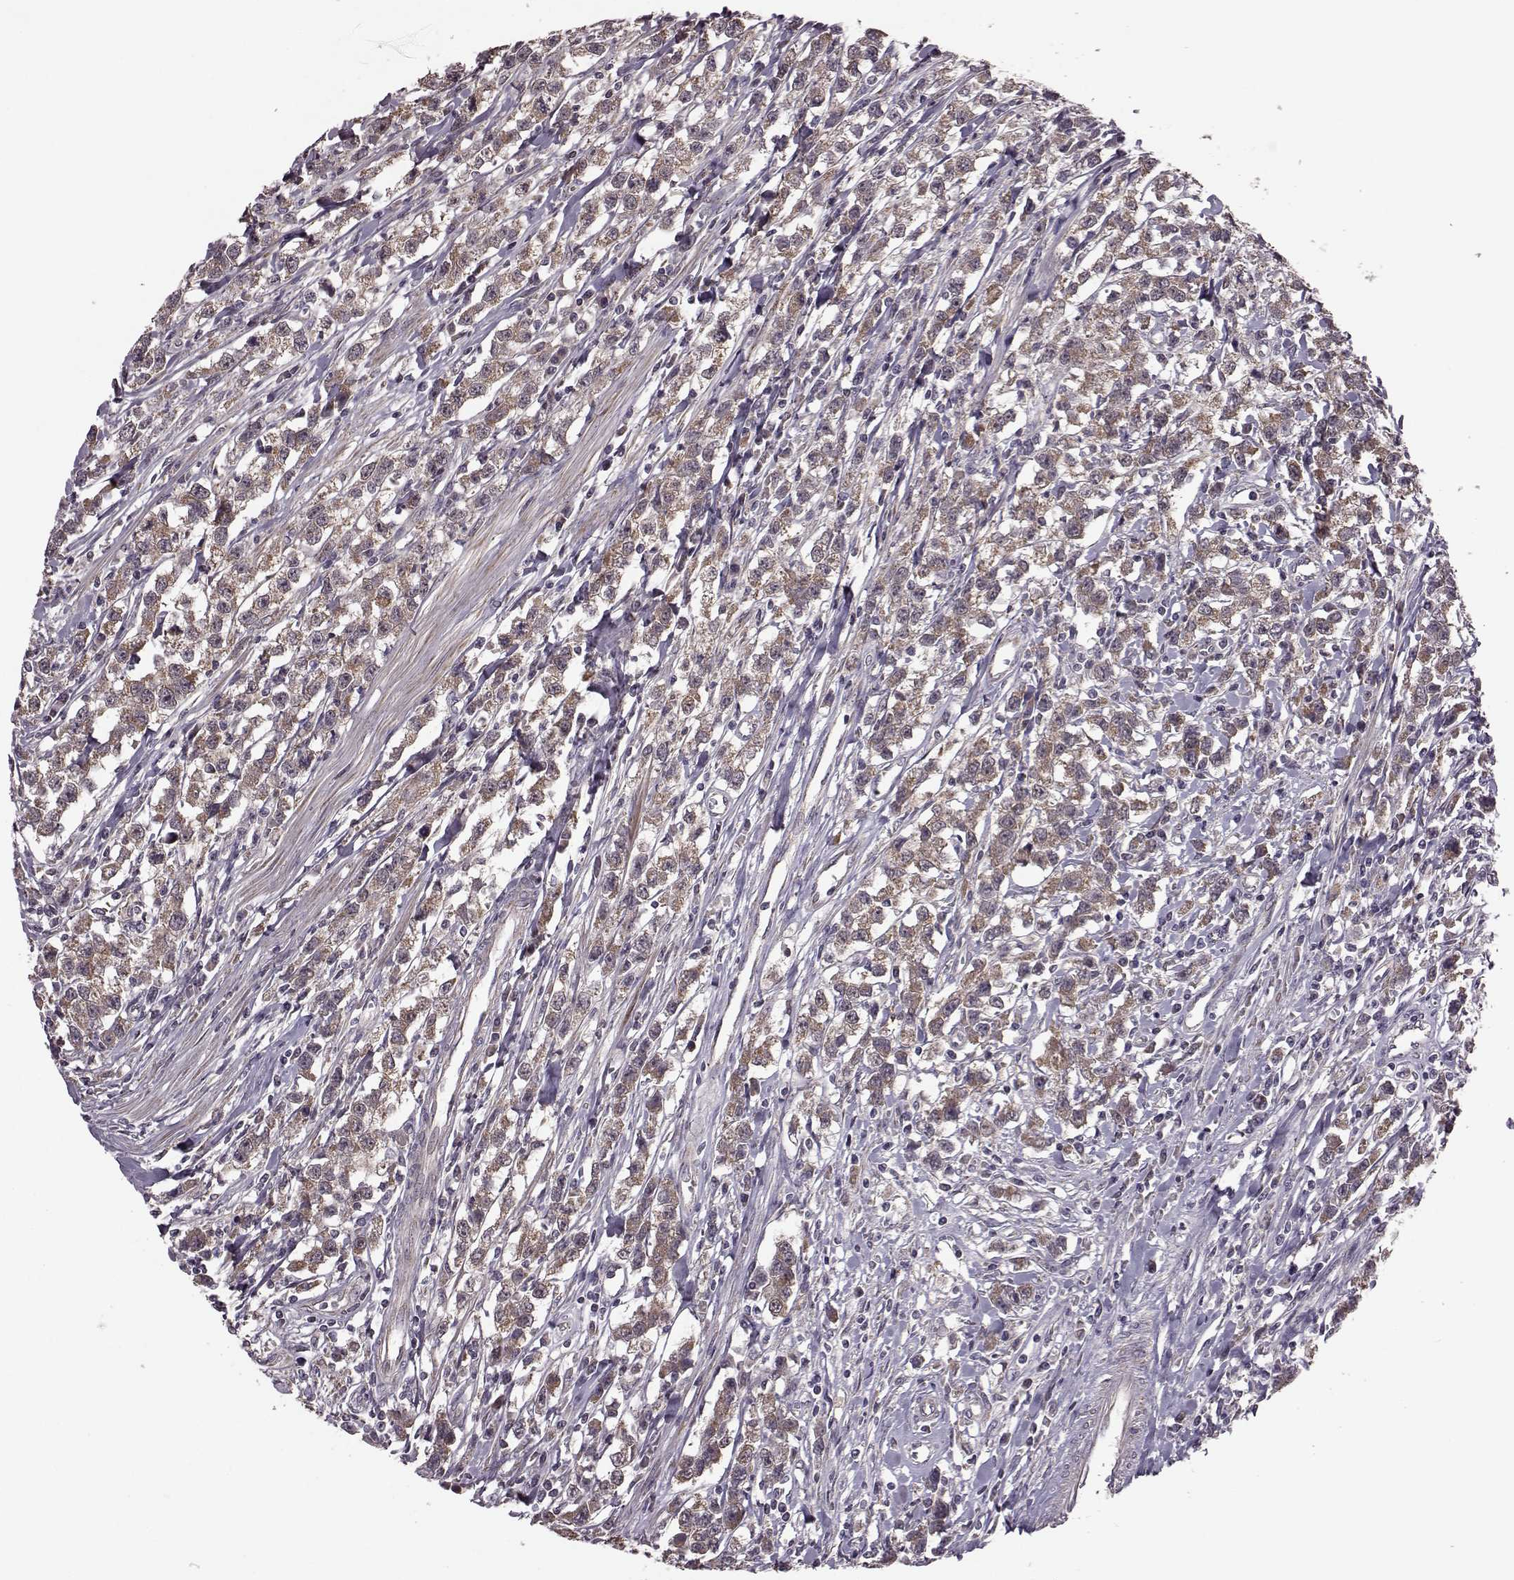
{"staining": {"intensity": "moderate", "quantity": ">75%", "location": "cytoplasmic/membranous"}, "tissue": "testis cancer", "cell_type": "Tumor cells", "image_type": "cancer", "snomed": [{"axis": "morphology", "description": "Seminoma, NOS"}, {"axis": "topography", "description": "Testis"}], "caption": "This image displays immunohistochemistry (IHC) staining of seminoma (testis), with medium moderate cytoplasmic/membranous expression in approximately >75% of tumor cells.", "gene": "PUDP", "patient": {"sex": "male", "age": 59}}